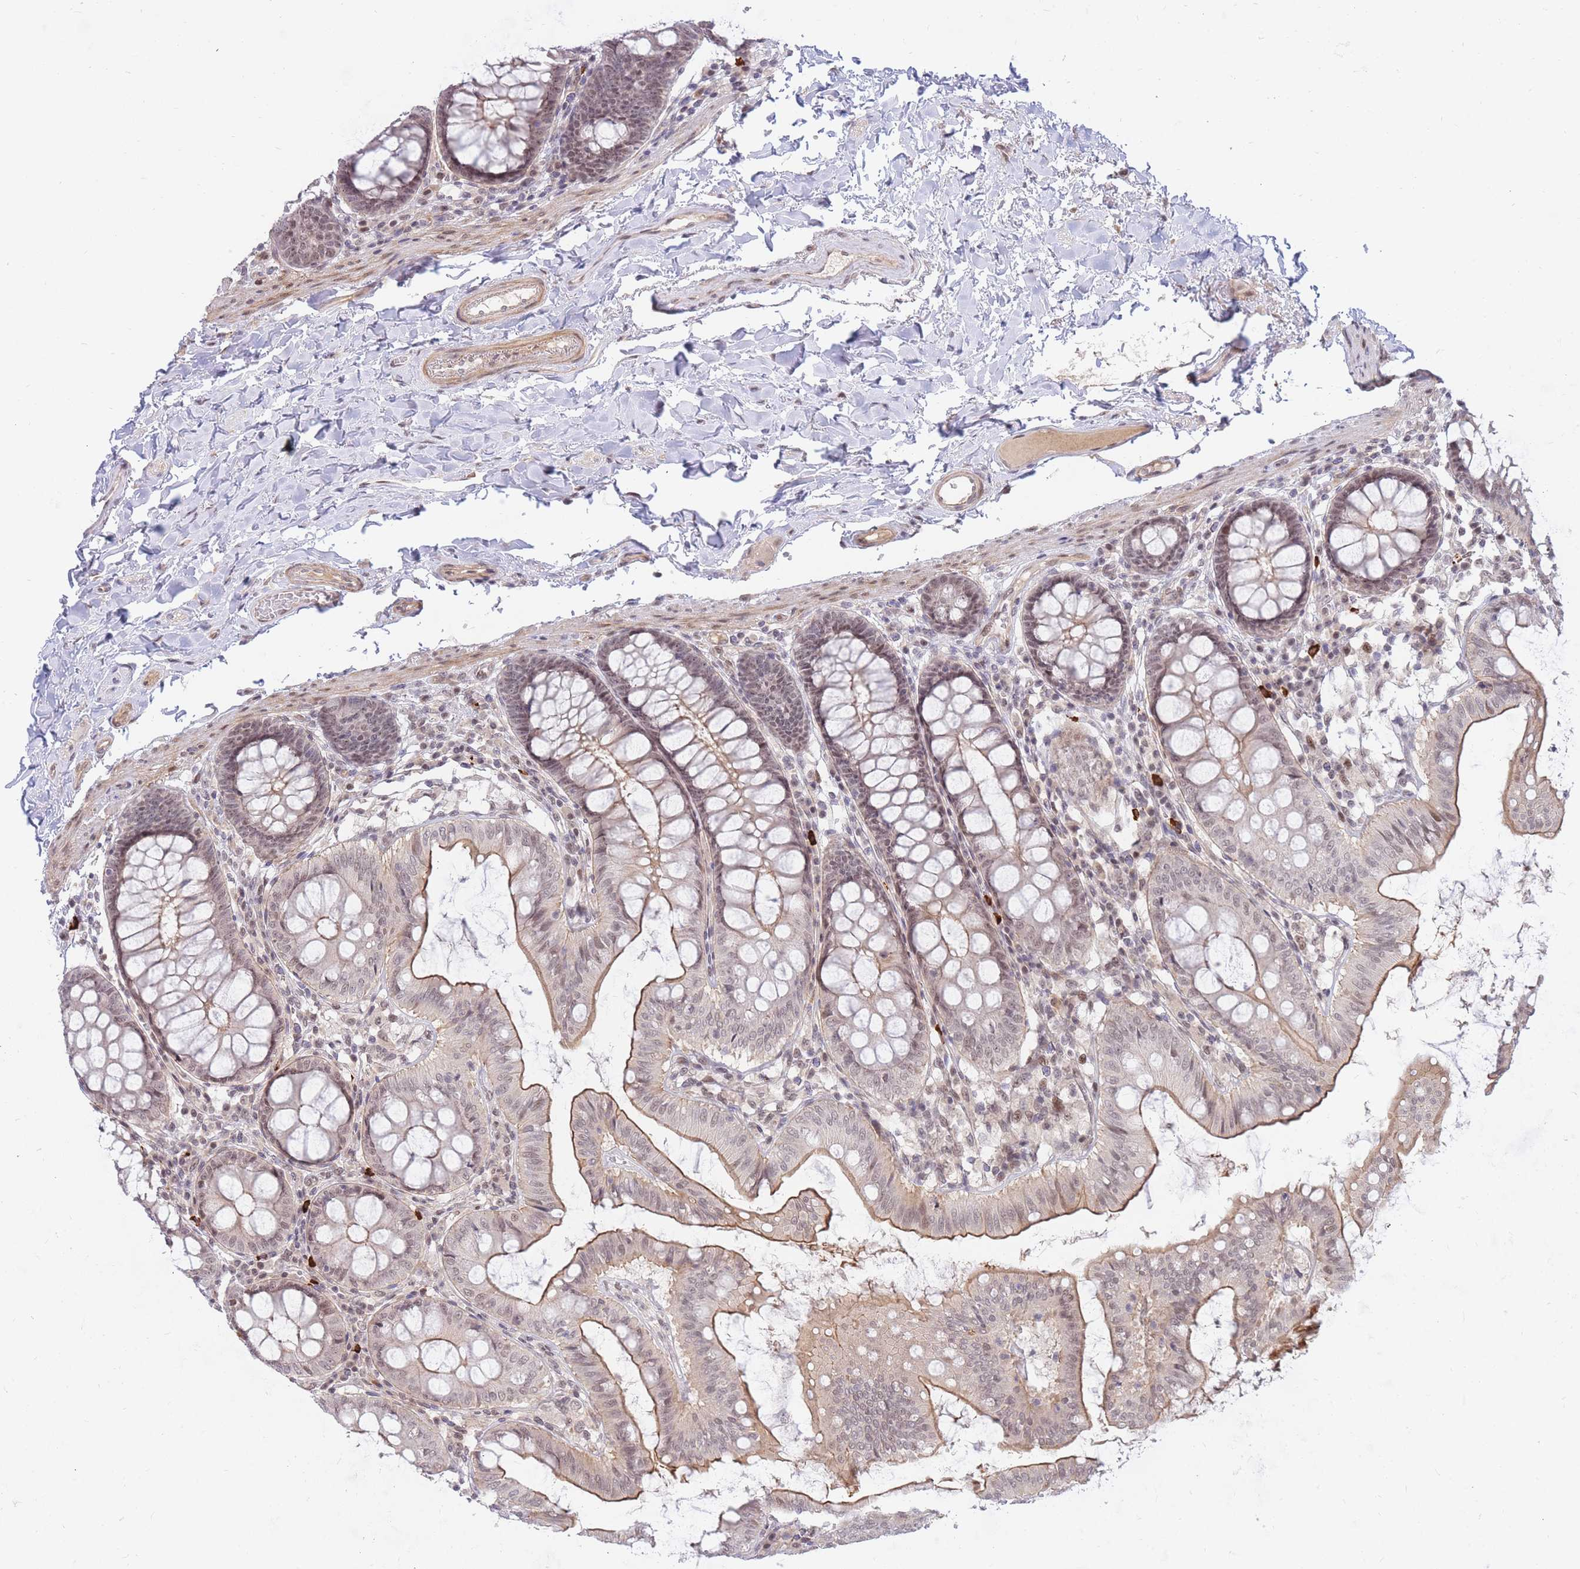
{"staining": {"intensity": "weak", "quantity": ">75%", "location": "nuclear"}, "tissue": "colon", "cell_type": "Endothelial cells", "image_type": "normal", "snomed": [{"axis": "morphology", "description": "Normal tissue, NOS"}, {"axis": "topography", "description": "Colon"}], "caption": "Protein staining exhibits weak nuclear staining in about >75% of endothelial cells in benign colon.", "gene": "ERICH6B", "patient": {"sex": "male", "age": 84}}